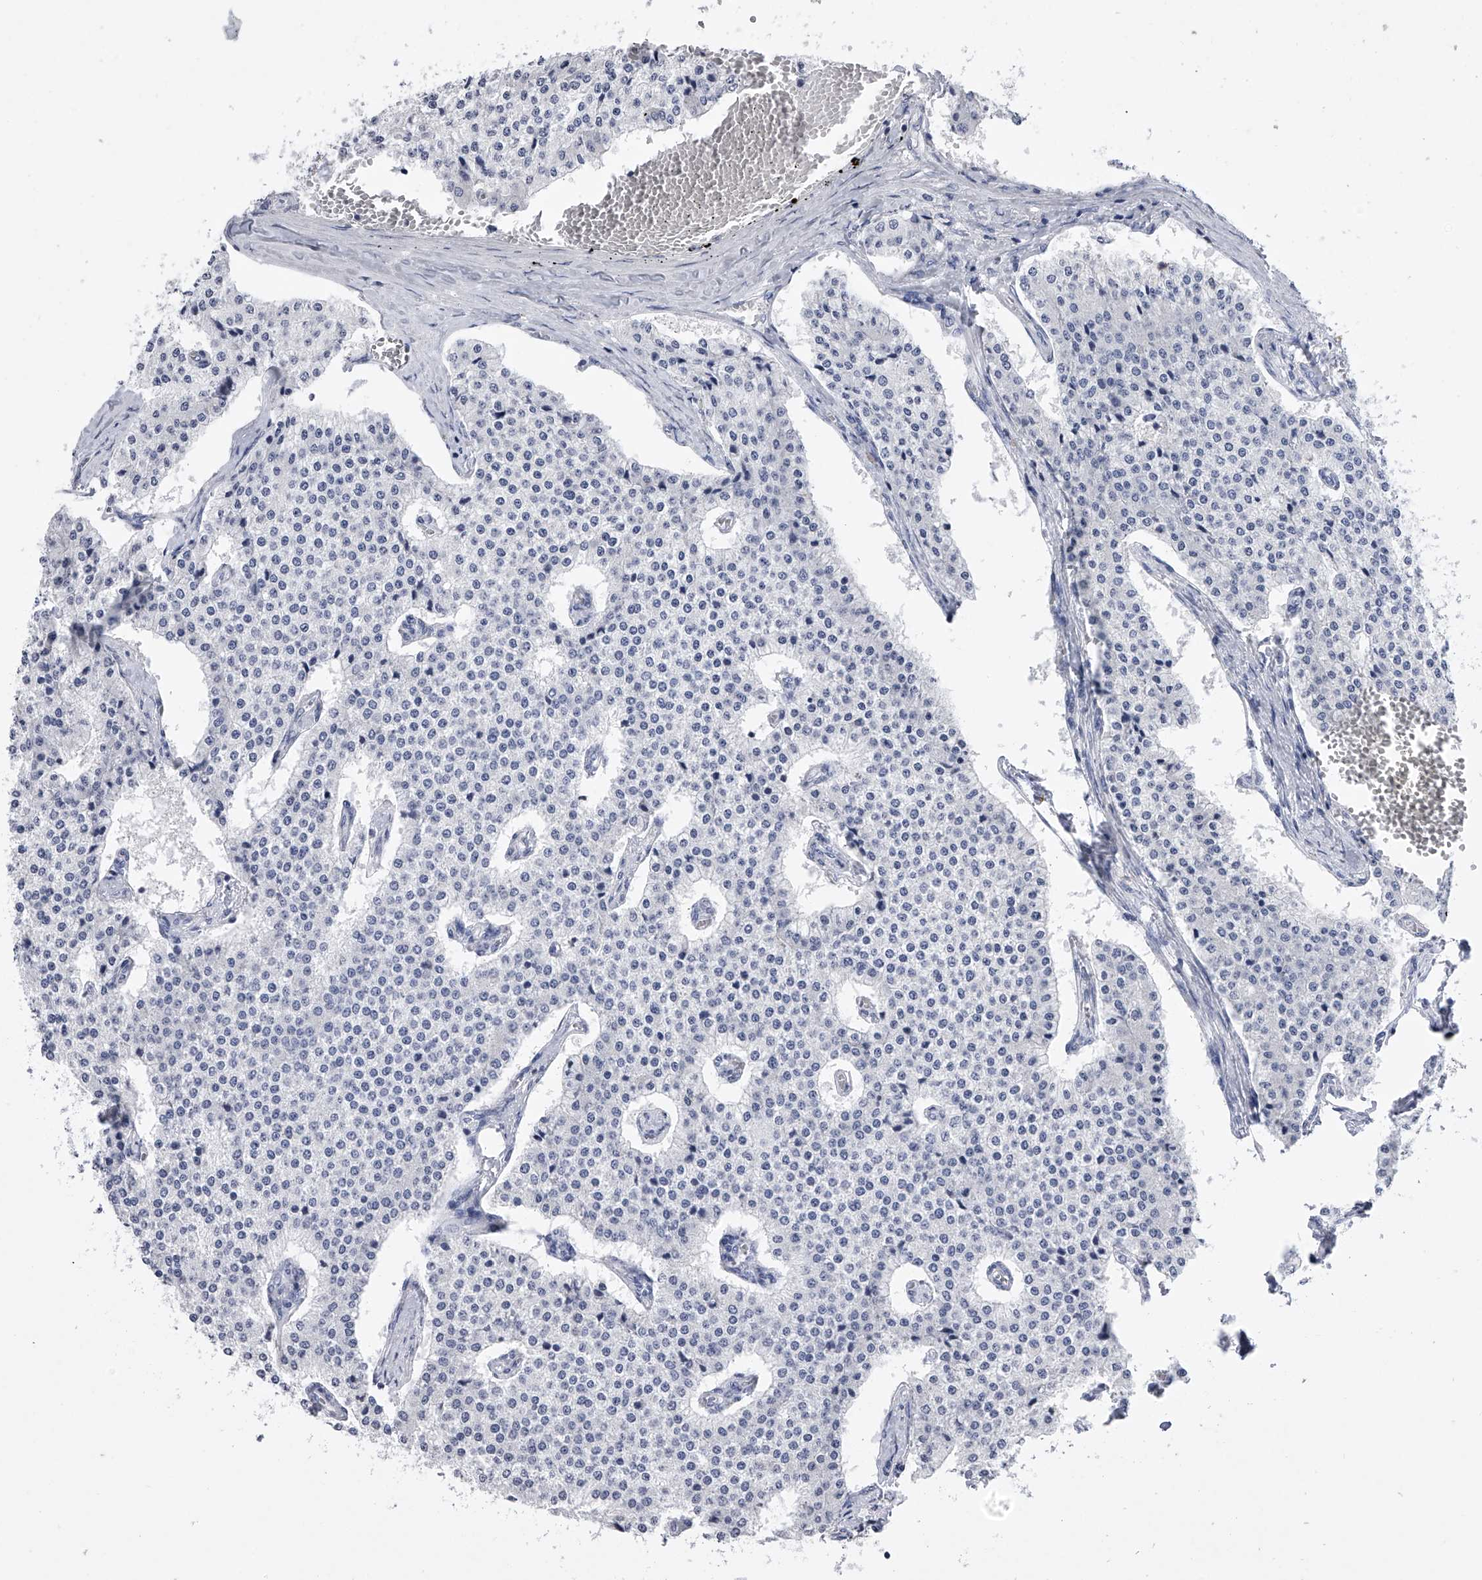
{"staining": {"intensity": "negative", "quantity": "none", "location": "none"}, "tissue": "carcinoid", "cell_type": "Tumor cells", "image_type": "cancer", "snomed": [{"axis": "morphology", "description": "Carcinoid, malignant, NOS"}, {"axis": "topography", "description": "Colon"}], "caption": "Immunohistochemistry micrograph of neoplastic tissue: human carcinoid stained with DAB displays no significant protein expression in tumor cells.", "gene": "TASP1", "patient": {"sex": "female", "age": 52}}